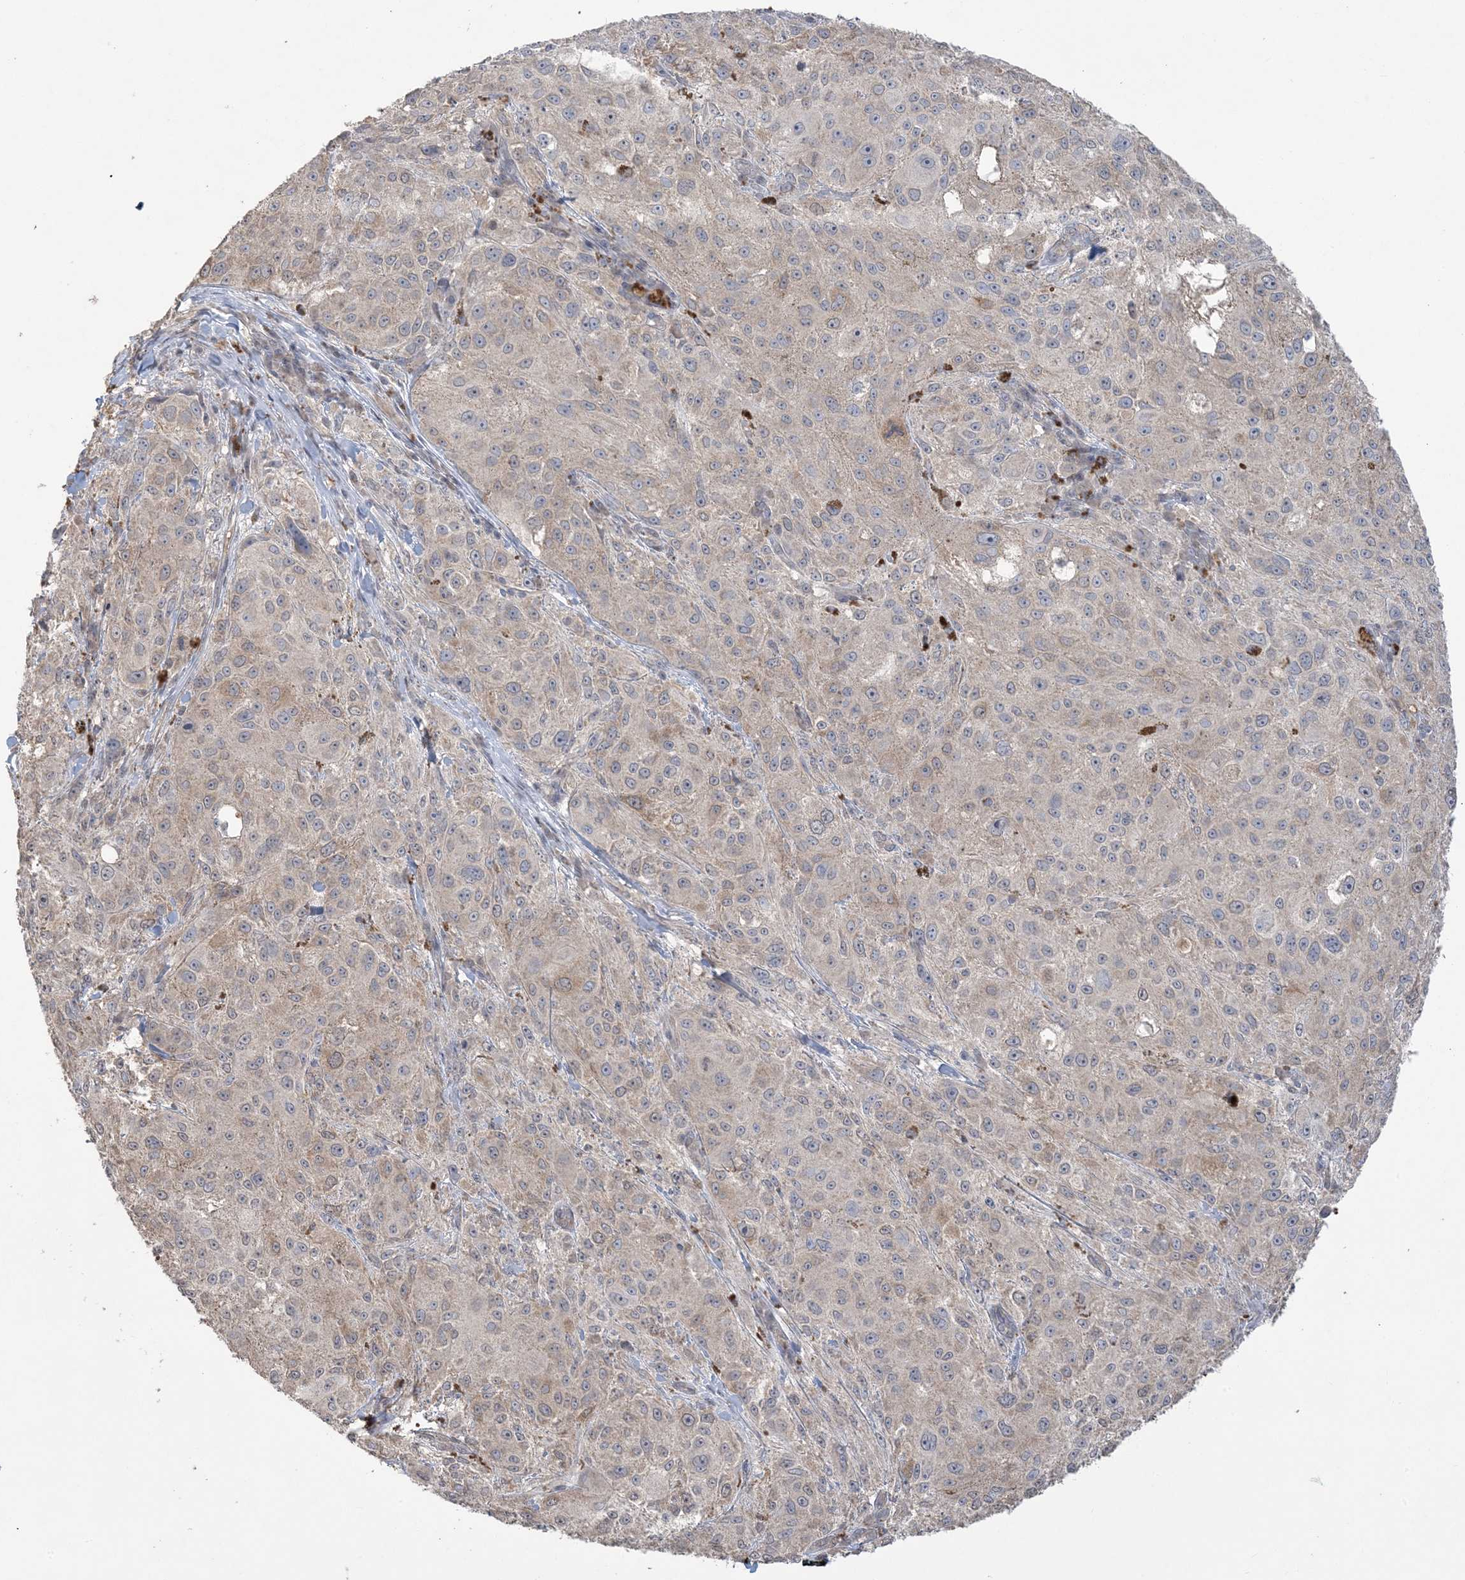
{"staining": {"intensity": "weak", "quantity": "25%-75%", "location": "cytoplasmic/membranous"}, "tissue": "melanoma", "cell_type": "Tumor cells", "image_type": "cancer", "snomed": [{"axis": "morphology", "description": "Necrosis, NOS"}, {"axis": "morphology", "description": "Malignant melanoma, NOS"}, {"axis": "topography", "description": "Skin"}], "caption": "Immunohistochemical staining of human melanoma exhibits low levels of weak cytoplasmic/membranous protein positivity in about 25%-75% of tumor cells. (Stains: DAB in brown, nuclei in blue, Microscopy: brightfield microscopy at high magnification).", "gene": "XRN1", "patient": {"sex": "female", "age": 87}}